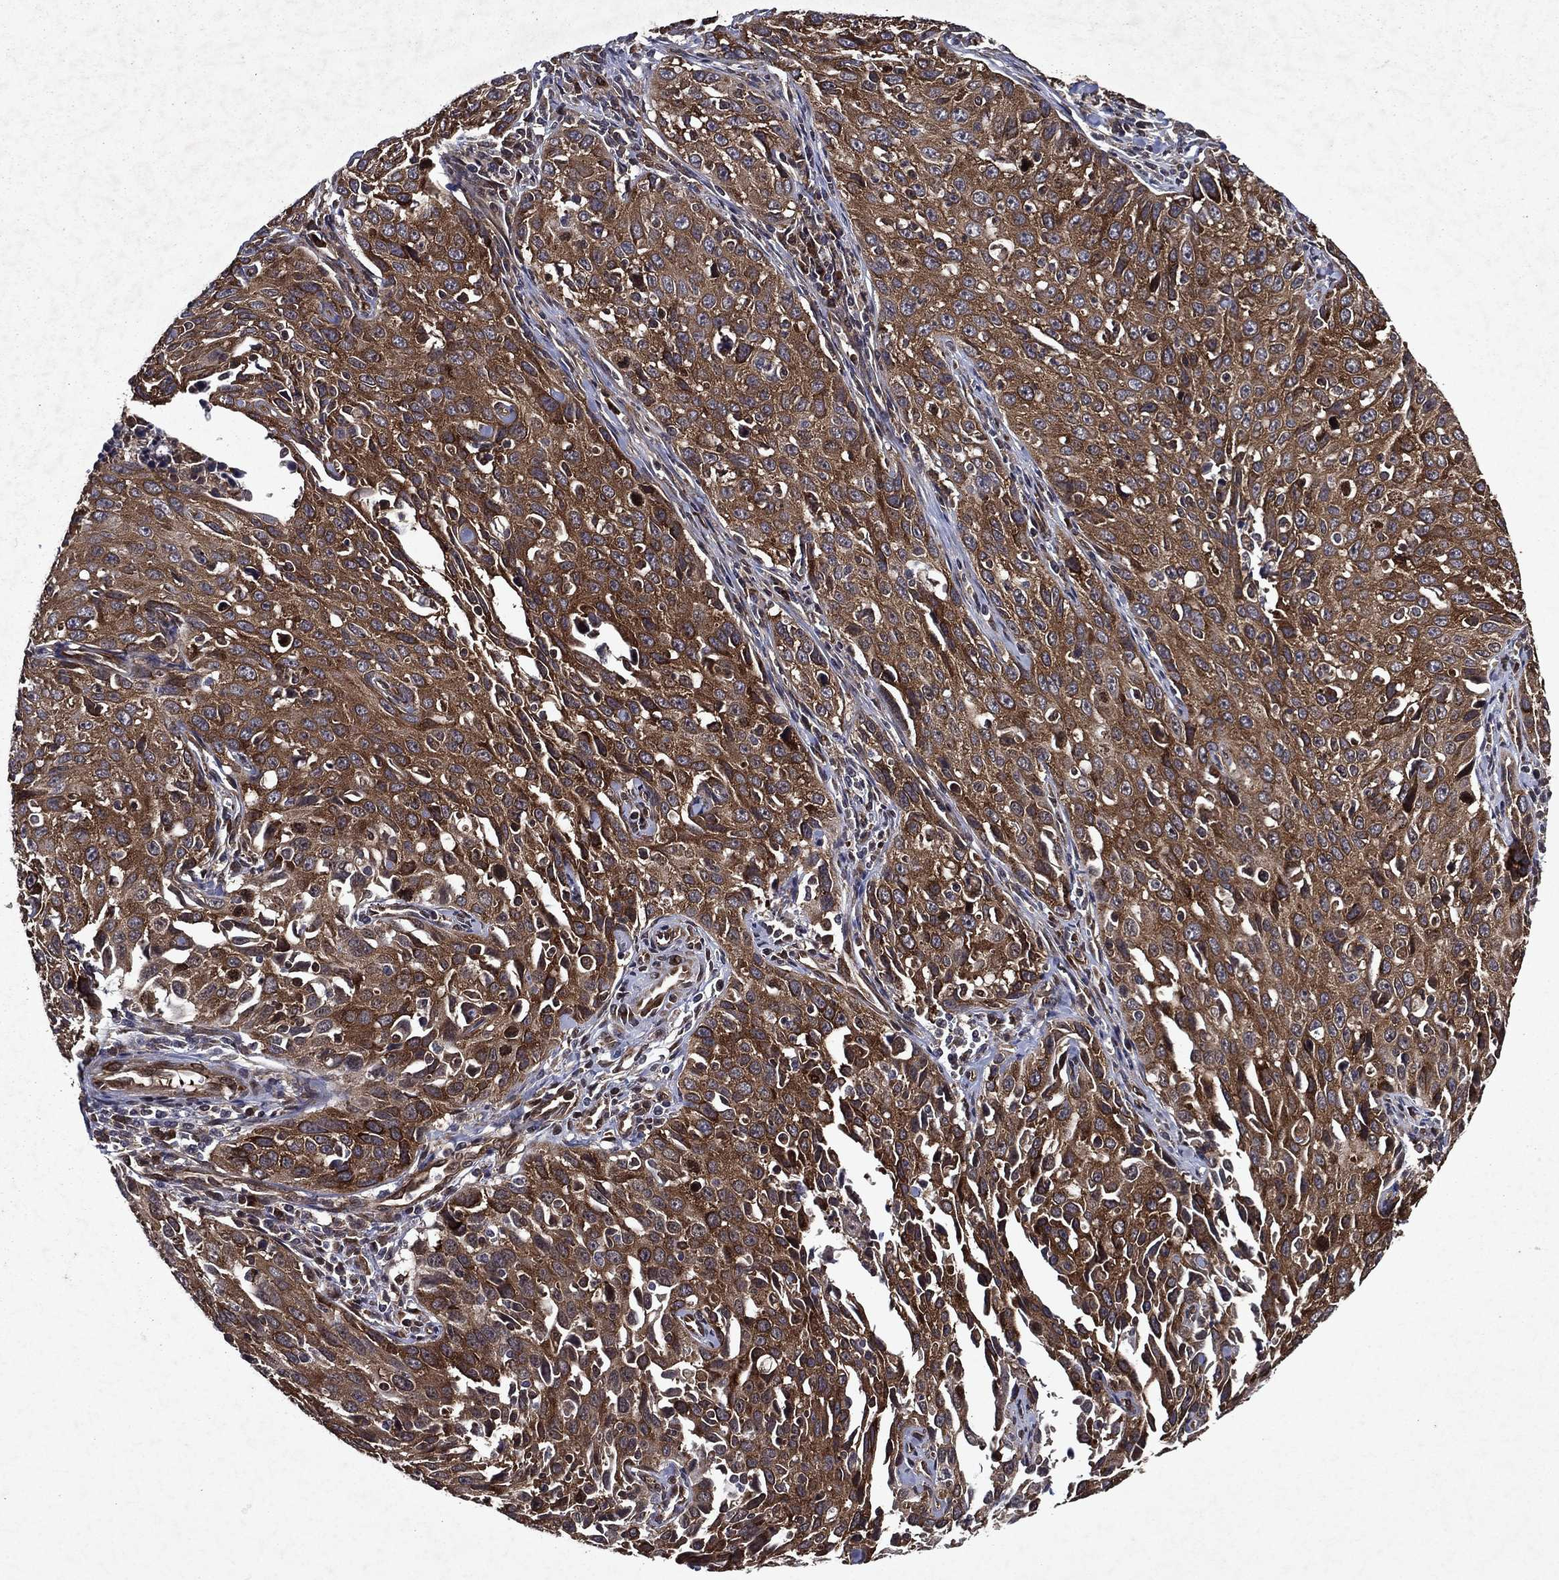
{"staining": {"intensity": "moderate", "quantity": ">75%", "location": "cytoplasmic/membranous"}, "tissue": "cervical cancer", "cell_type": "Tumor cells", "image_type": "cancer", "snomed": [{"axis": "morphology", "description": "Squamous cell carcinoma, NOS"}, {"axis": "topography", "description": "Cervix"}], "caption": "IHC histopathology image of neoplastic tissue: human cervical squamous cell carcinoma stained using IHC demonstrates medium levels of moderate protein expression localized specifically in the cytoplasmic/membranous of tumor cells, appearing as a cytoplasmic/membranous brown color.", "gene": "EIF2B4", "patient": {"sex": "female", "age": 26}}